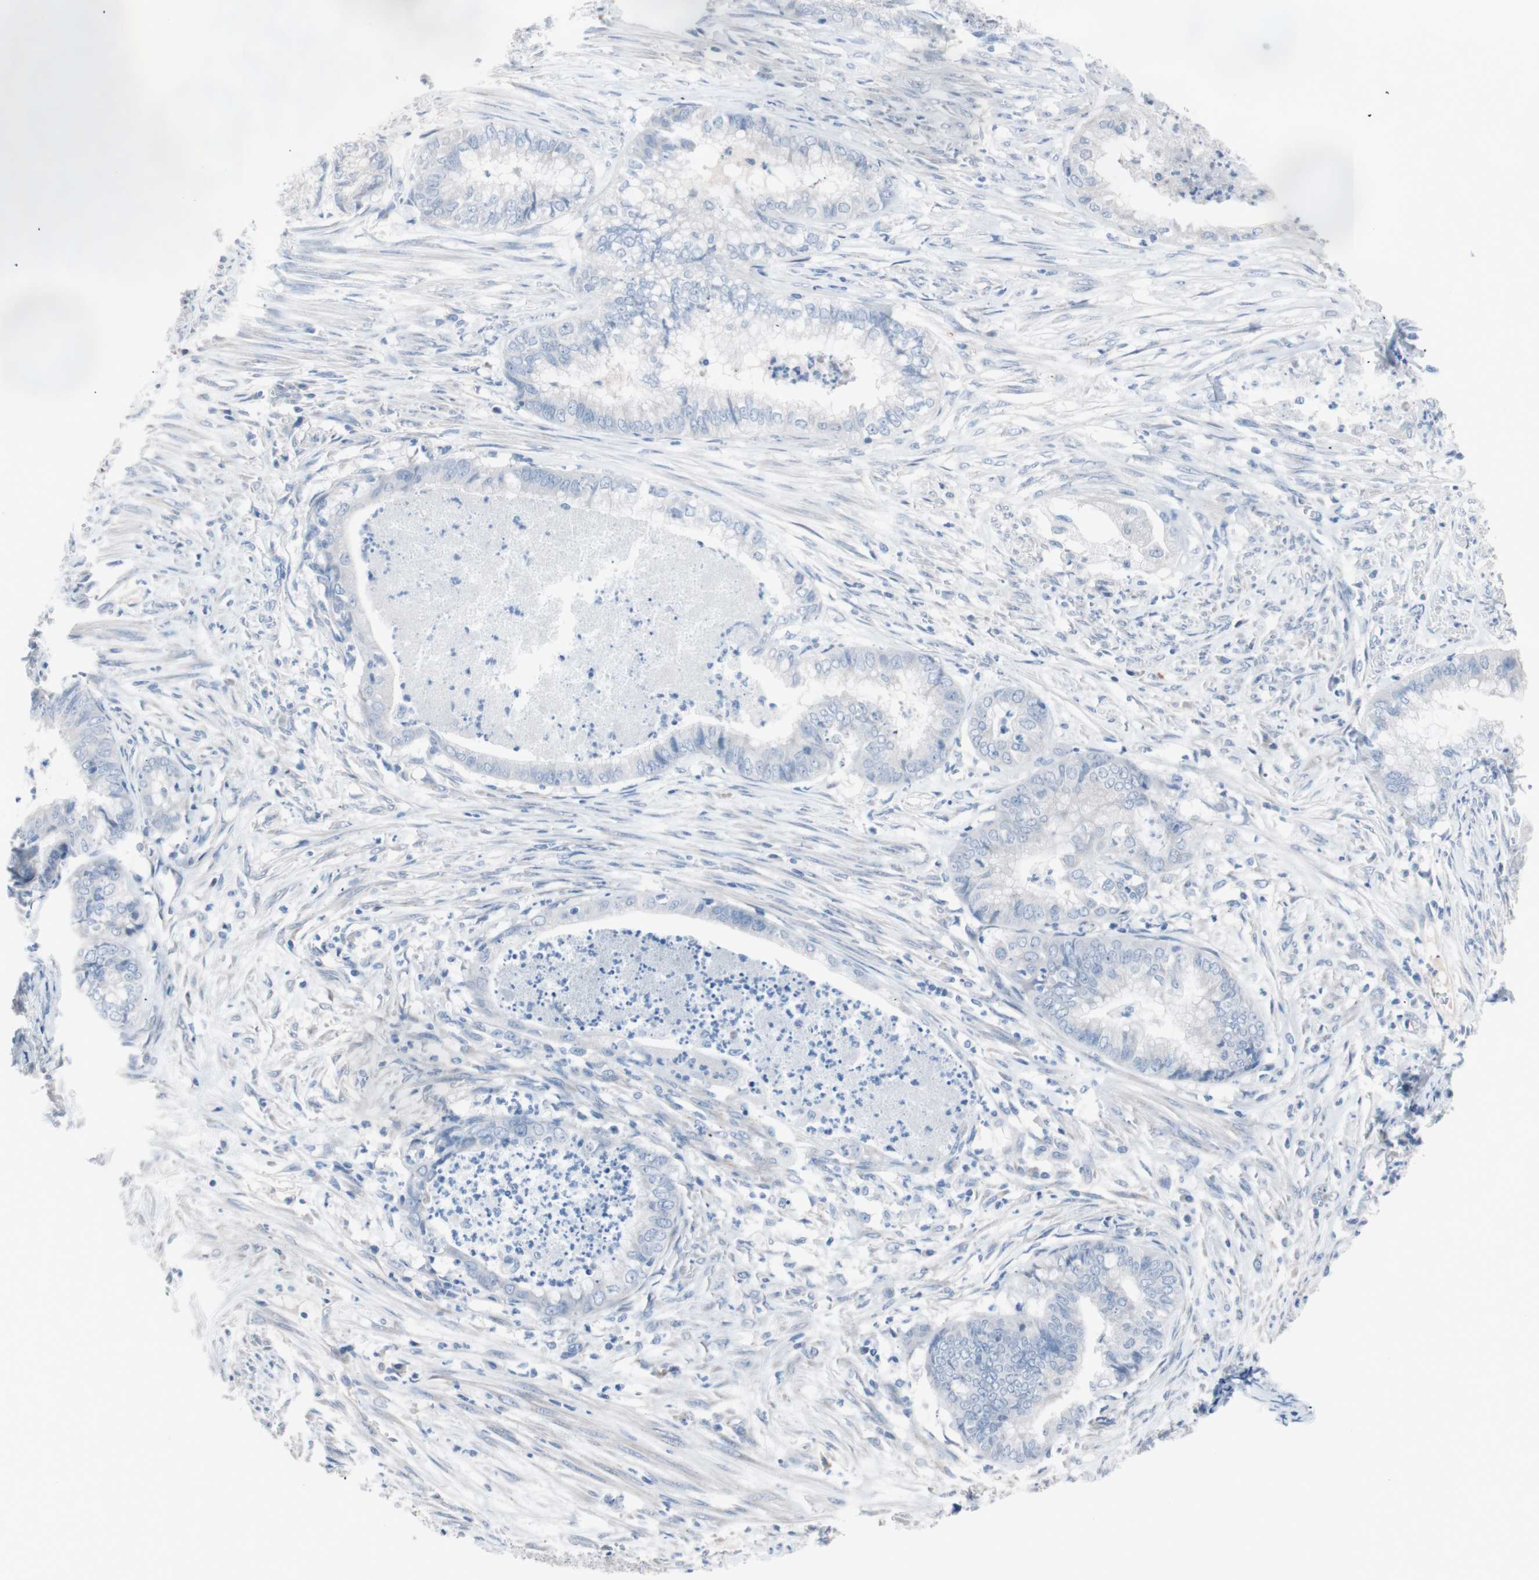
{"staining": {"intensity": "negative", "quantity": "none", "location": "none"}, "tissue": "endometrial cancer", "cell_type": "Tumor cells", "image_type": "cancer", "snomed": [{"axis": "morphology", "description": "Necrosis, NOS"}, {"axis": "morphology", "description": "Adenocarcinoma, NOS"}, {"axis": "topography", "description": "Endometrium"}], "caption": "High power microscopy micrograph of an immunohistochemistry (IHC) image of endometrial cancer (adenocarcinoma), revealing no significant expression in tumor cells. (DAB immunohistochemistry (IHC) with hematoxylin counter stain).", "gene": "ULBP1", "patient": {"sex": "female", "age": 79}}